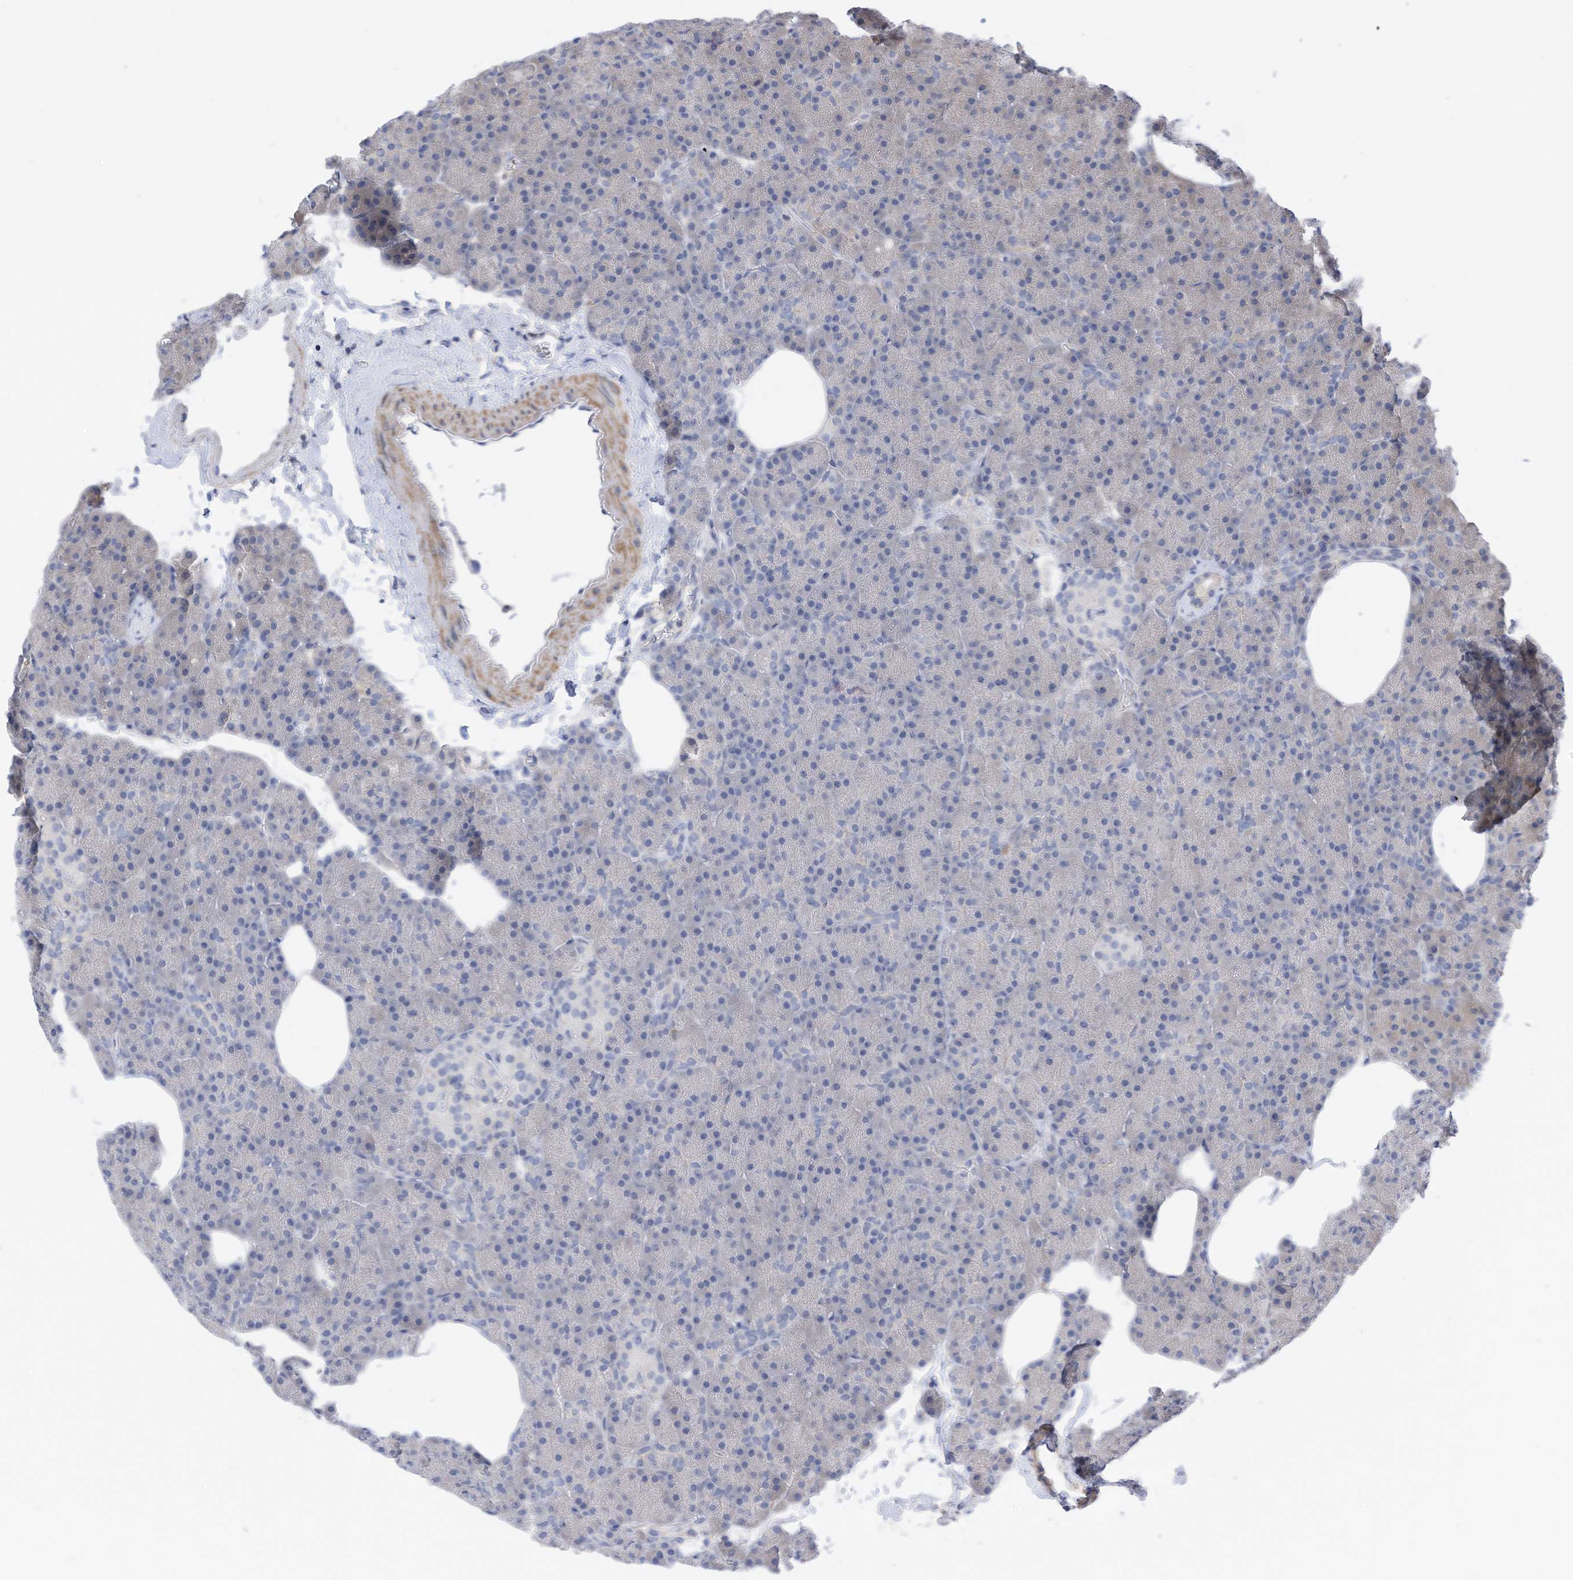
{"staining": {"intensity": "negative", "quantity": "none", "location": "none"}, "tissue": "pancreas", "cell_type": "Exocrine glandular cells", "image_type": "normal", "snomed": [{"axis": "morphology", "description": "Normal tissue, NOS"}, {"axis": "morphology", "description": "Carcinoid, malignant, NOS"}, {"axis": "topography", "description": "Pancreas"}], "caption": "Image shows no significant protein expression in exocrine glandular cells of unremarkable pancreas.", "gene": "SLFN14", "patient": {"sex": "female", "age": 35}}